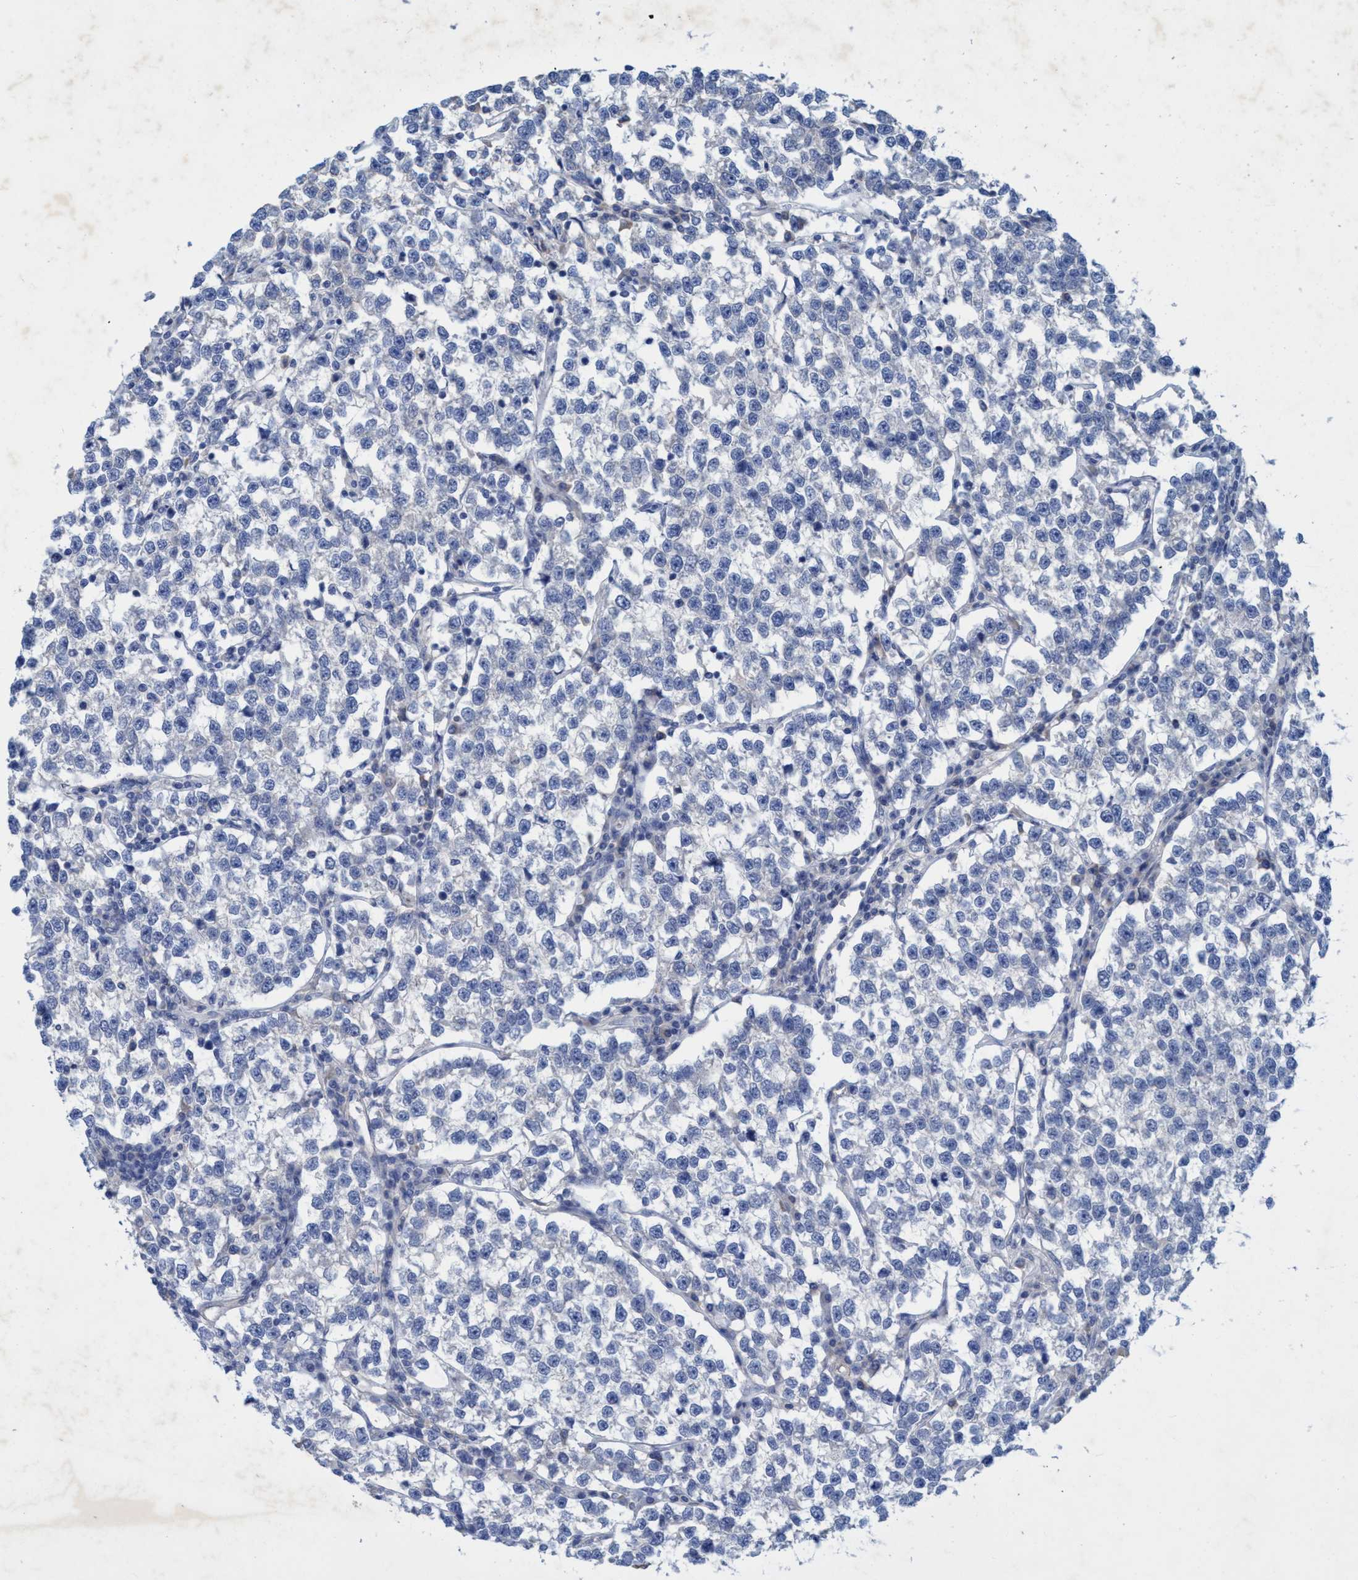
{"staining": {"intensity": "negative", "quantity": "none", "location": "none"}, "tissue": "testis cancer", "cell_type": "Tumor cells", "image_type": "cancer", "snomed": [{"axis": "morphology", "description": "Normal tissue, NOS"}, {"axis": "morphology", "description": "Seminoma, NOS"}, {"axis": "topography", "description": "Testis"}], "caption": "Immunohistochemistry of human testis cancer shows no expression in tumor cells. (Stains: DAB IHC with hematoxylin counter stain, Microscopy: brightfield microscopy at high magnification).", "gene": "GULP1", "patient": {"sex": "male", "age": 43}}